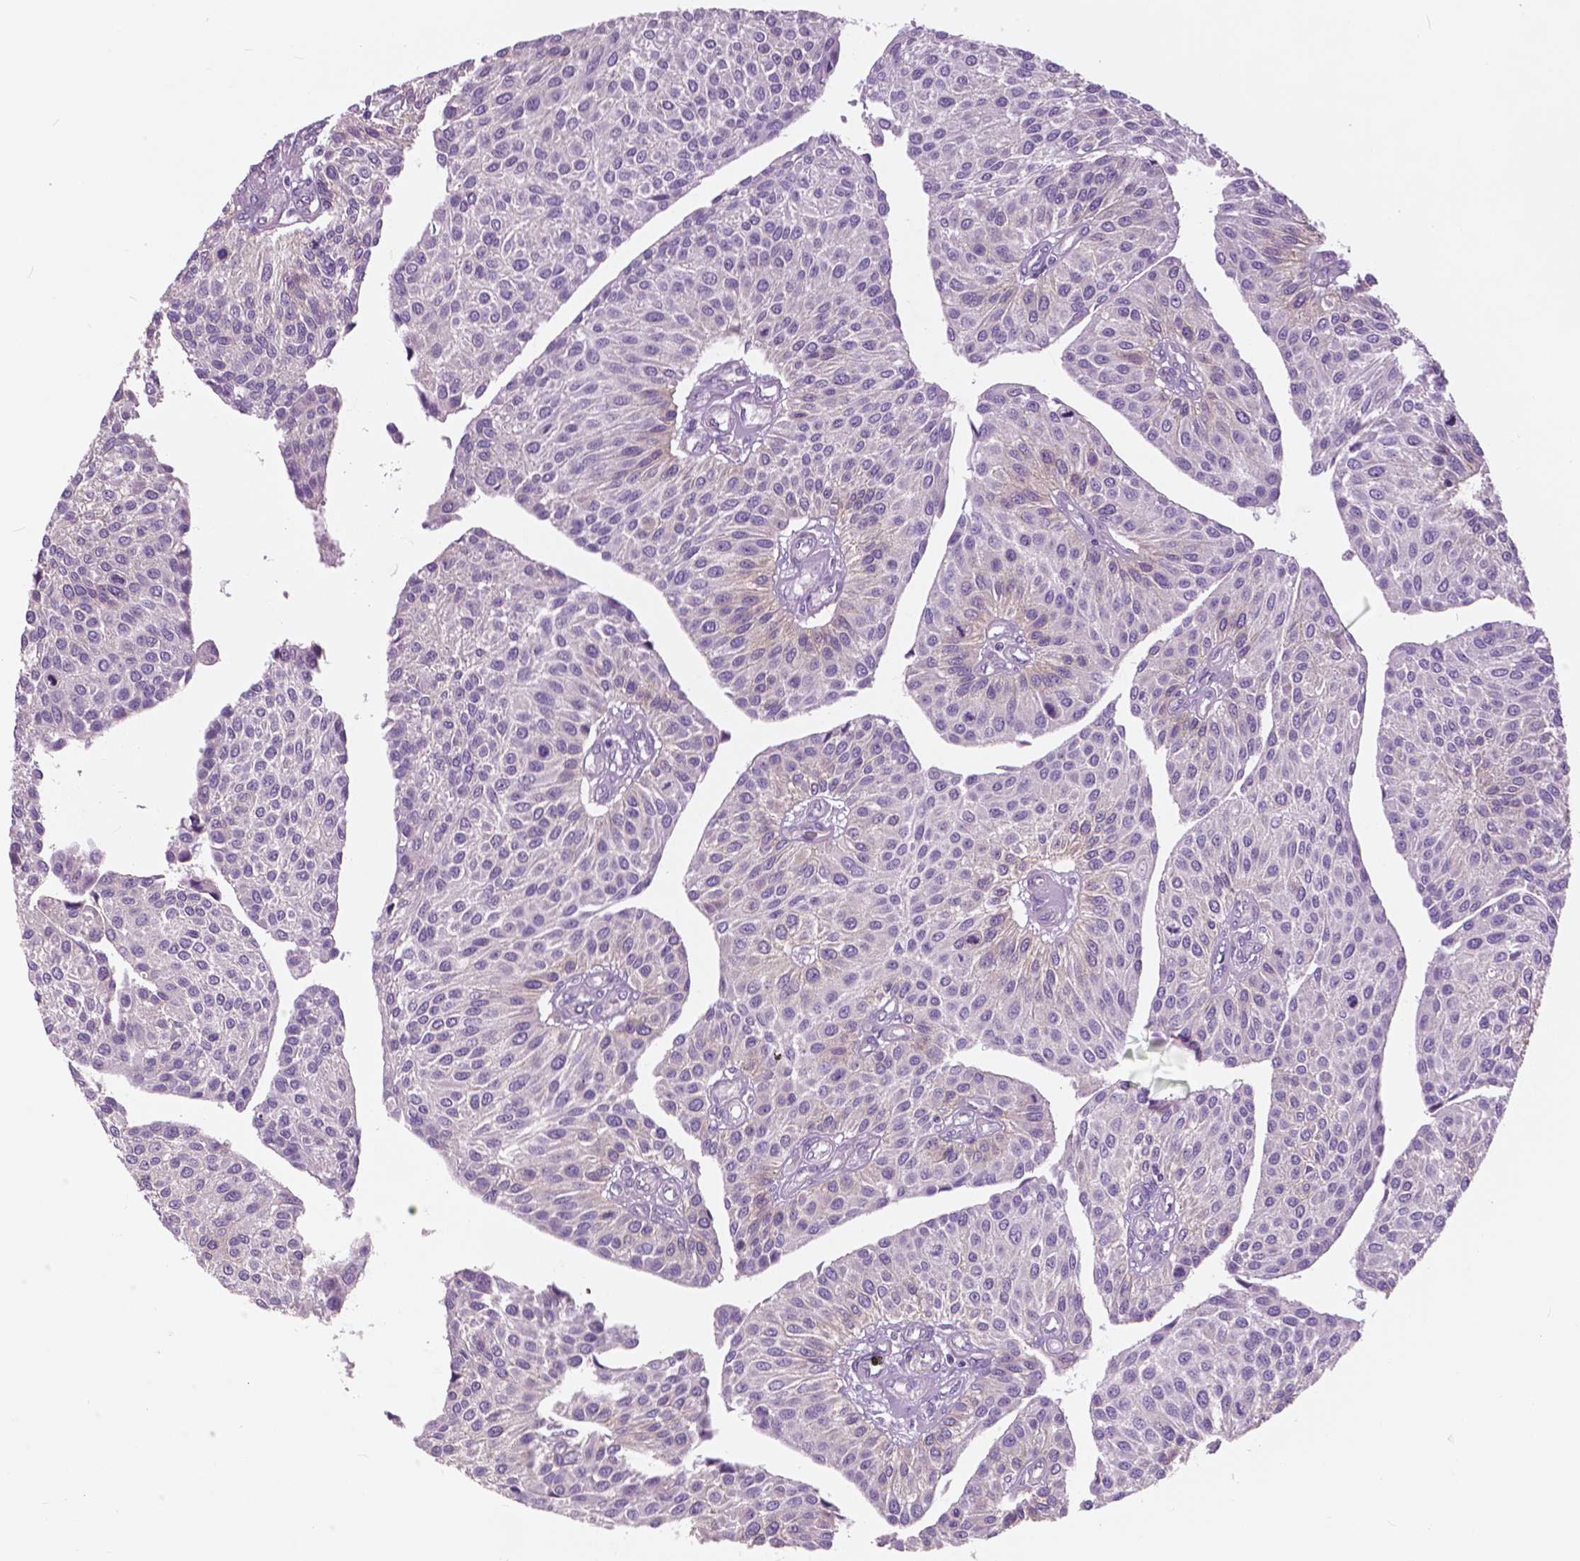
{"staining": {"intensity": "negative", "quantity": "none", "location": "none"}, "tissue": "urothelial cancer", "cell_type": "Tumor cells", "image_type": "cancer", "snomed": [{"axis": "morphology", "description": "Urothelial carcinoma, NOS"}, {"axis": "topography", "description": "Urinary bladder"}], "caption": "DAB (3,3'-diaminobenzidine) immunohistochemical staining of transitional cell carcinoma exhibits no significant positivity in tumor cells.", "gene": "SERPINI1", "patient": {"sex": "male", "age": 55}}